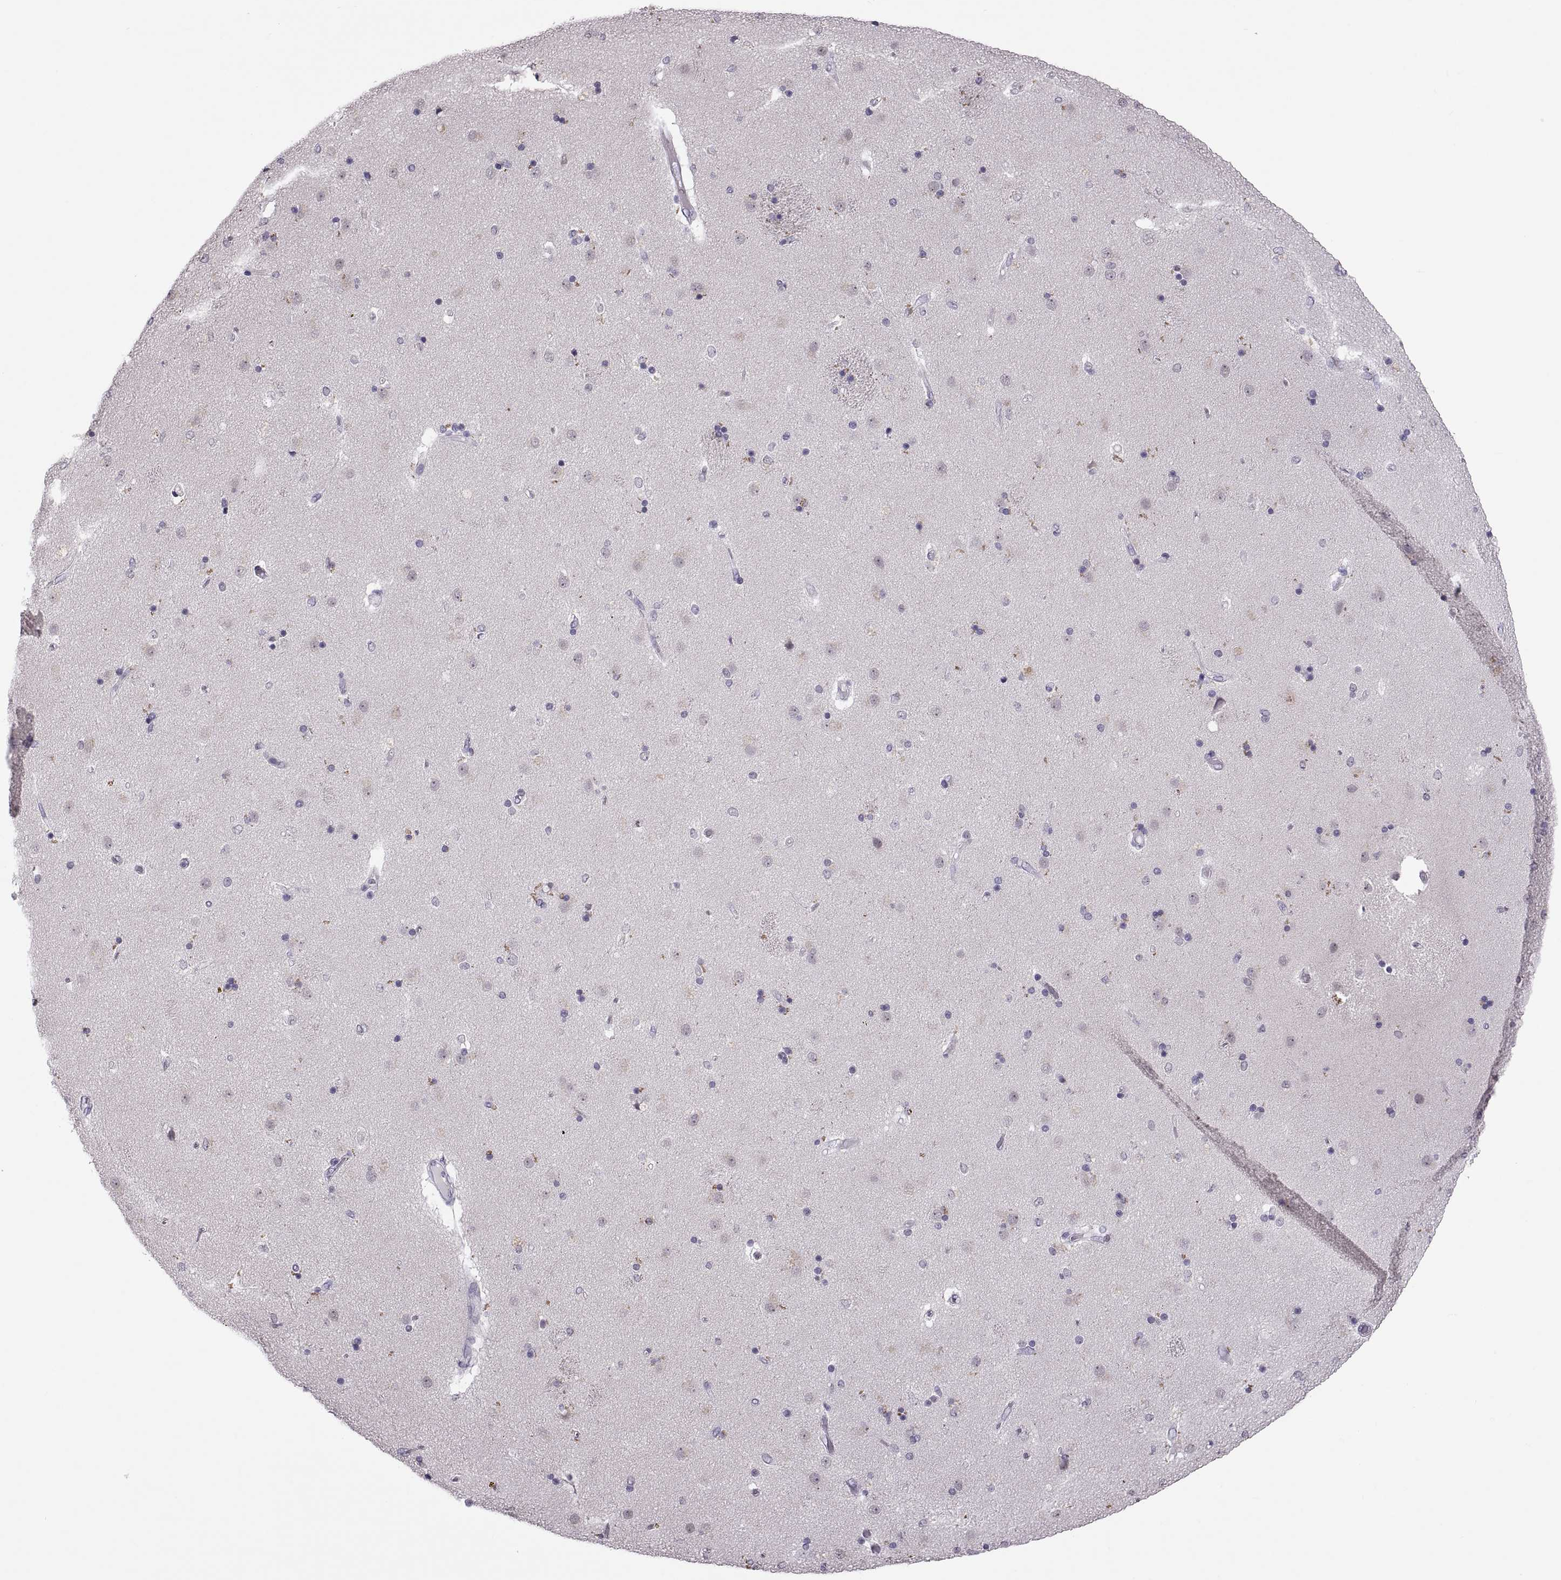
{"staining": {"intensity": "negative", "quantity": "none", "location": "none"}, "tissue": "caudate", "cell_type": "Glial cells", "image_type": "normal", "snomed": [{"axis": "morphology", "description": "Normal tissue, NOS"}, {"axis": "topography", "description": "Lateral ventricle wall"}], "caption": "The photomicrograph shows no significant positivity in glial cells of caudate.", "gene": "TTC21A", "patient": {"sex": "female", "age": 71}}